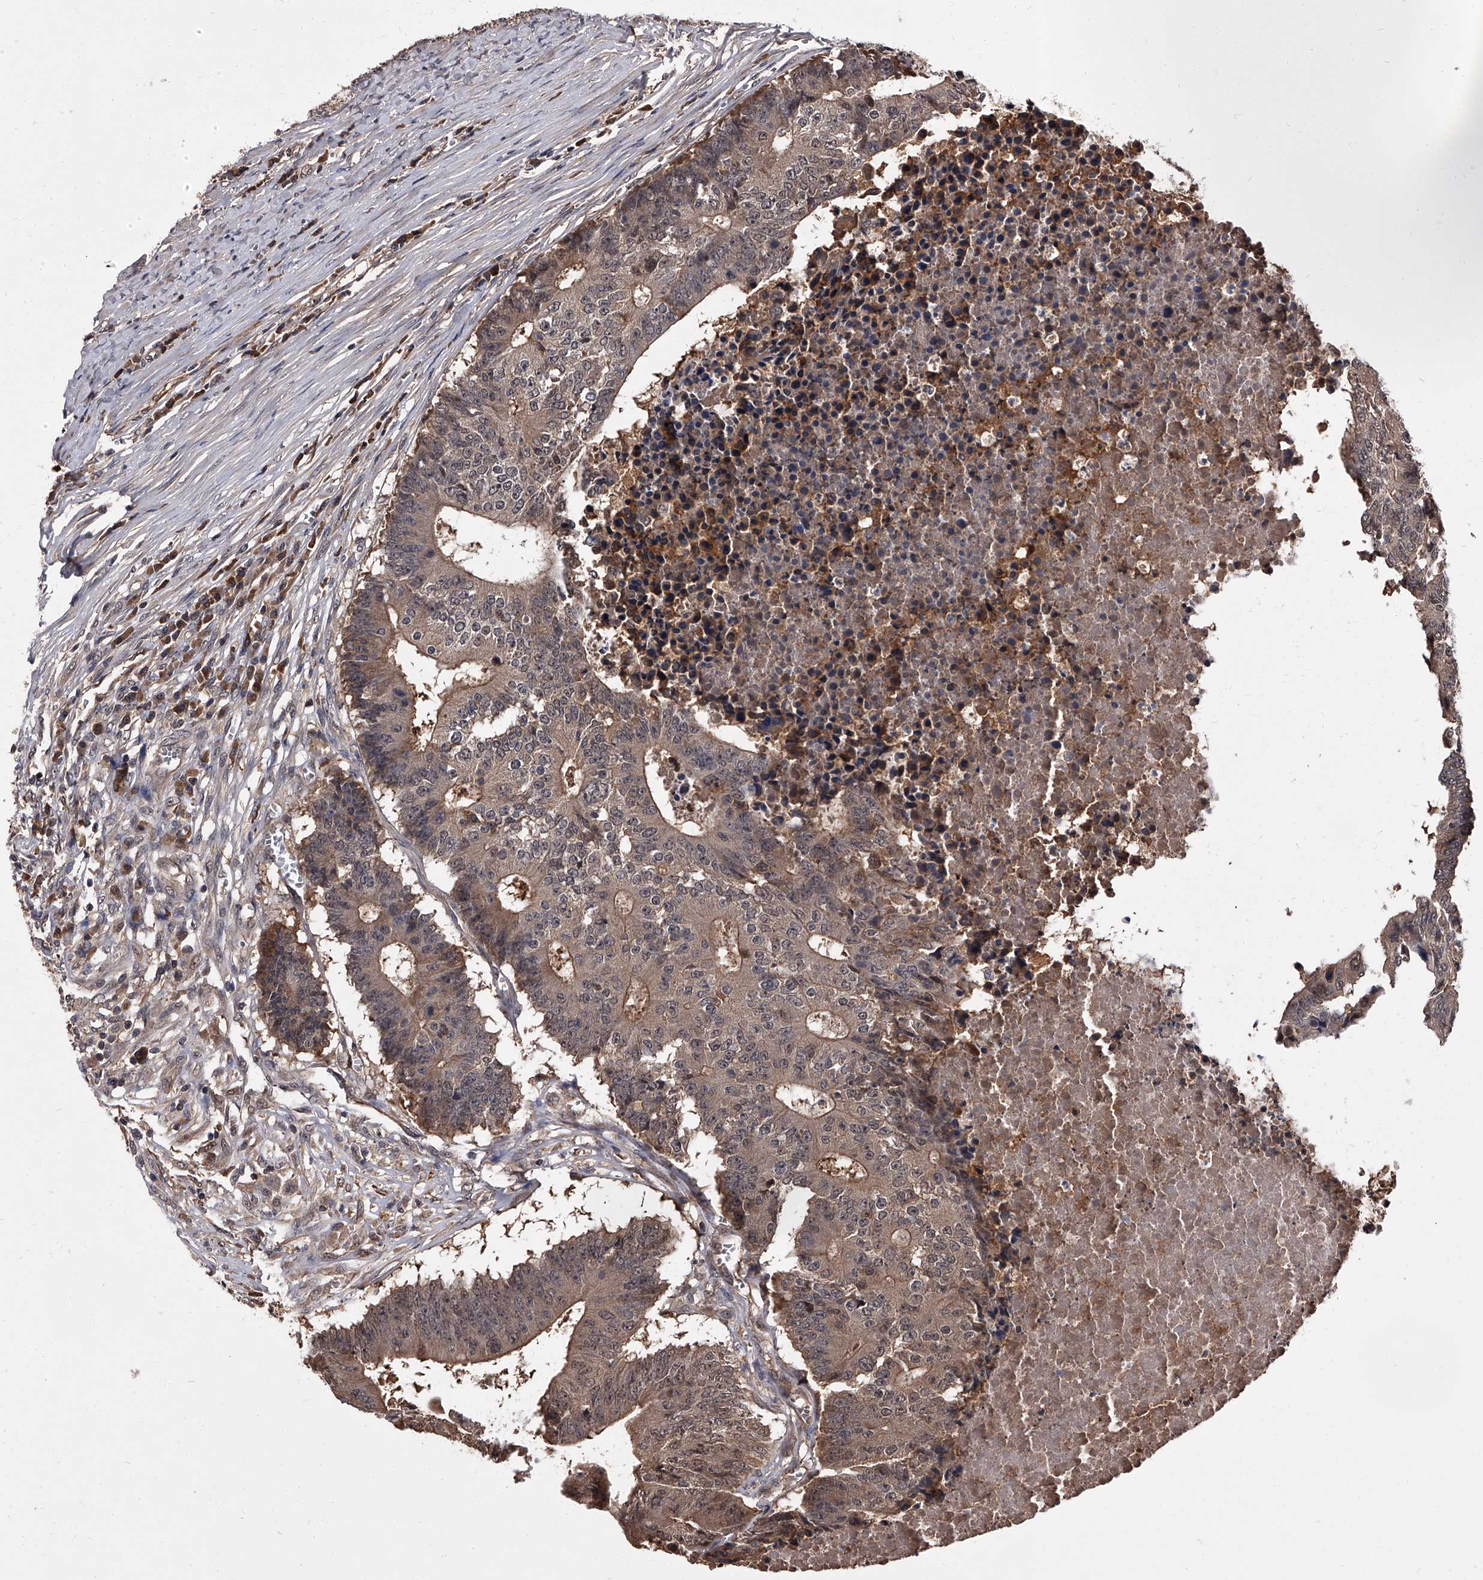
{"staining": {"intensity": "moderate", "quantity": "25%-75%", "location": "cytoplasmic/membranous,nuclear"}, "tissue": "colorectal cancer", "cell_type": "Tumor cells", "image_type": "cancer", "snomed": [{"axis": "morphology", "description": "Adenocarcinoma, NOS"}, {"axis": "topography", "description": "Colon"}], "caption": "Colorectal cancer (adenocarcinoma) tissue reveals moderate cytoplasmic/membranous and nuclear positivity in about 25%-75% of tumor cells", "gene": "SLC18B1", "patient": {"sex": "male", "age": 87}}